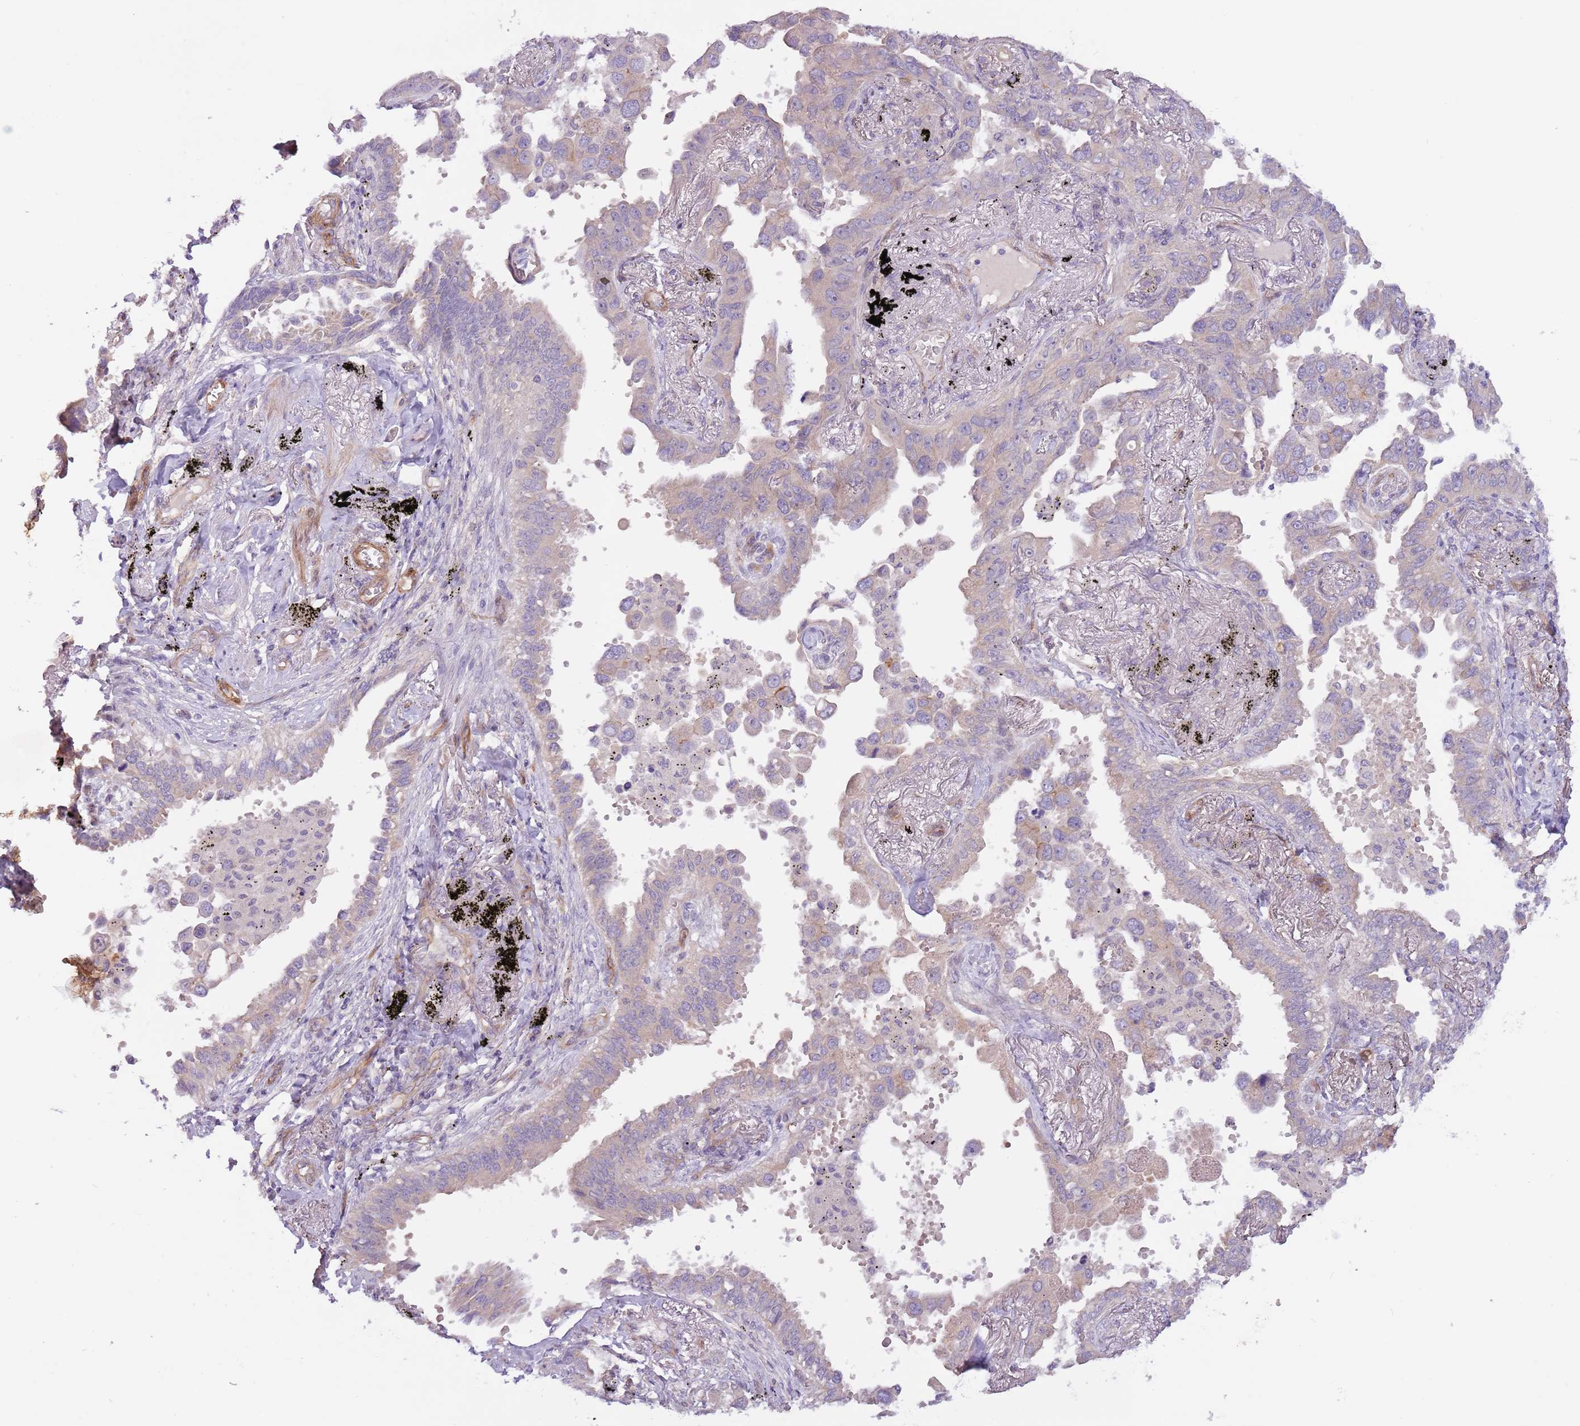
{"staining": {"intensity": "weak", "quantity": "<25%", "location": "cytoplasmic/membranous"}, "tissue": "lung cancer", "cell_type": "Tumor cells", "image_type": "cancer", "snomed": [{"axis": "morphology", "description": "Adenocarcinoma, NOS"}, {"axis": "topography", "description": "Lung"}], "caption": "Tumor cells show no significant protein positivity in lung cancer. Brightfield microscopy of immunohistochemistry (IHC) stained with DAB (brown) and hematoxylin (blue), captured at high magnification.", "gene": "MRO", "patient": {"sex": "male", "age": 67}}